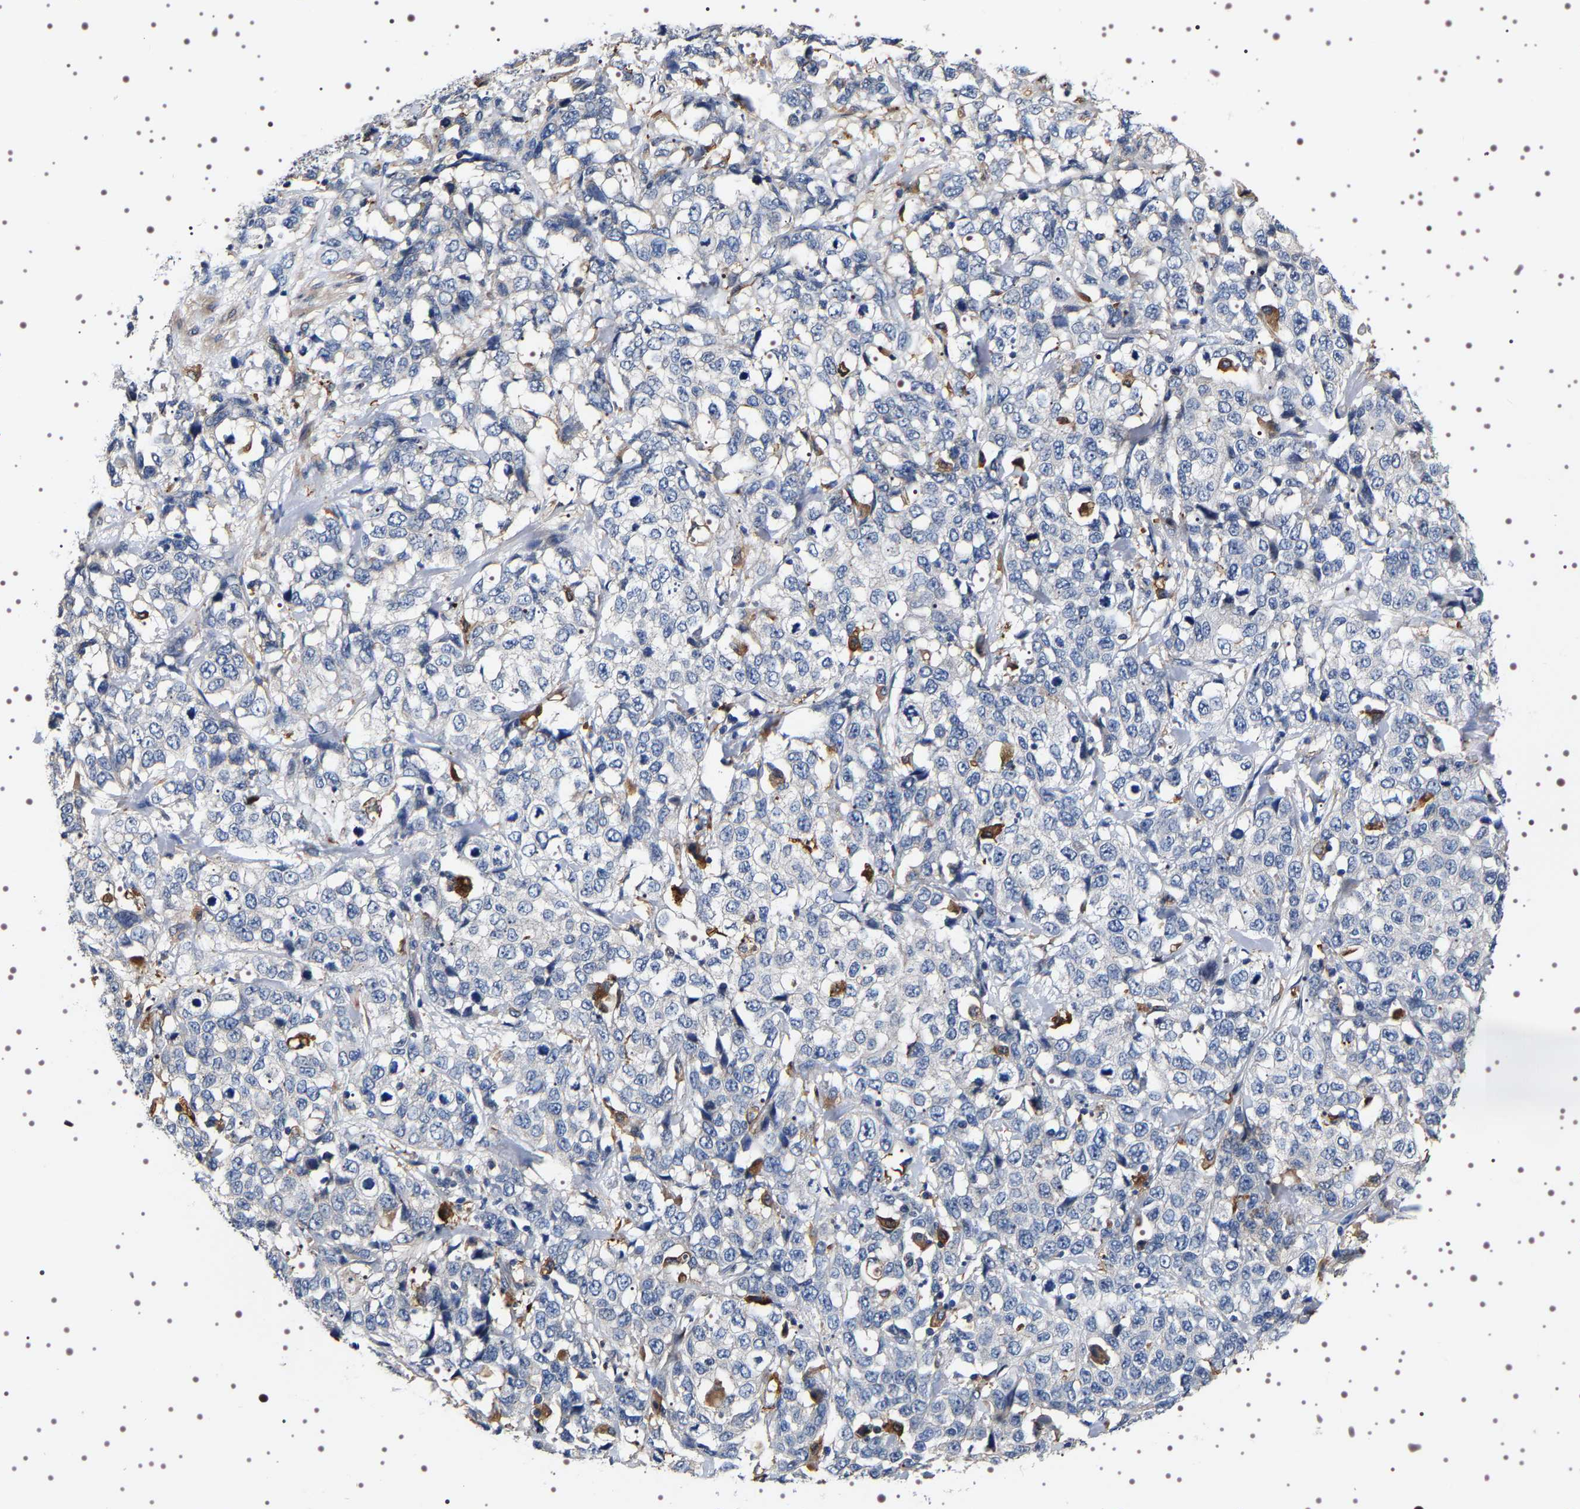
{"staining": {"intensity": "negative", "quantity": "none", "location": "none"}, "tissue": "stomach cancer", "cell_type": "Tumor cells", "image_type": "cancer", "snomed": [{"axis": "morphology", "description": "Normal tissue, NOS"}, {"axis": "morphology", "description": "Adenocarcinoma, NOS"}, {"axis": "topography", "description": "Stomach"}], "caption": "This is a histopathology image of IHC staining of stomach adenocarcinoma, which shows no expression in tumor cells. (Stains: DAB IHC with hematoxylin counter stain, Microscopy: brightfield microscopy at high magnification).", "gene": "ALPL", "patient": {"sex": "male", "age": 48}}